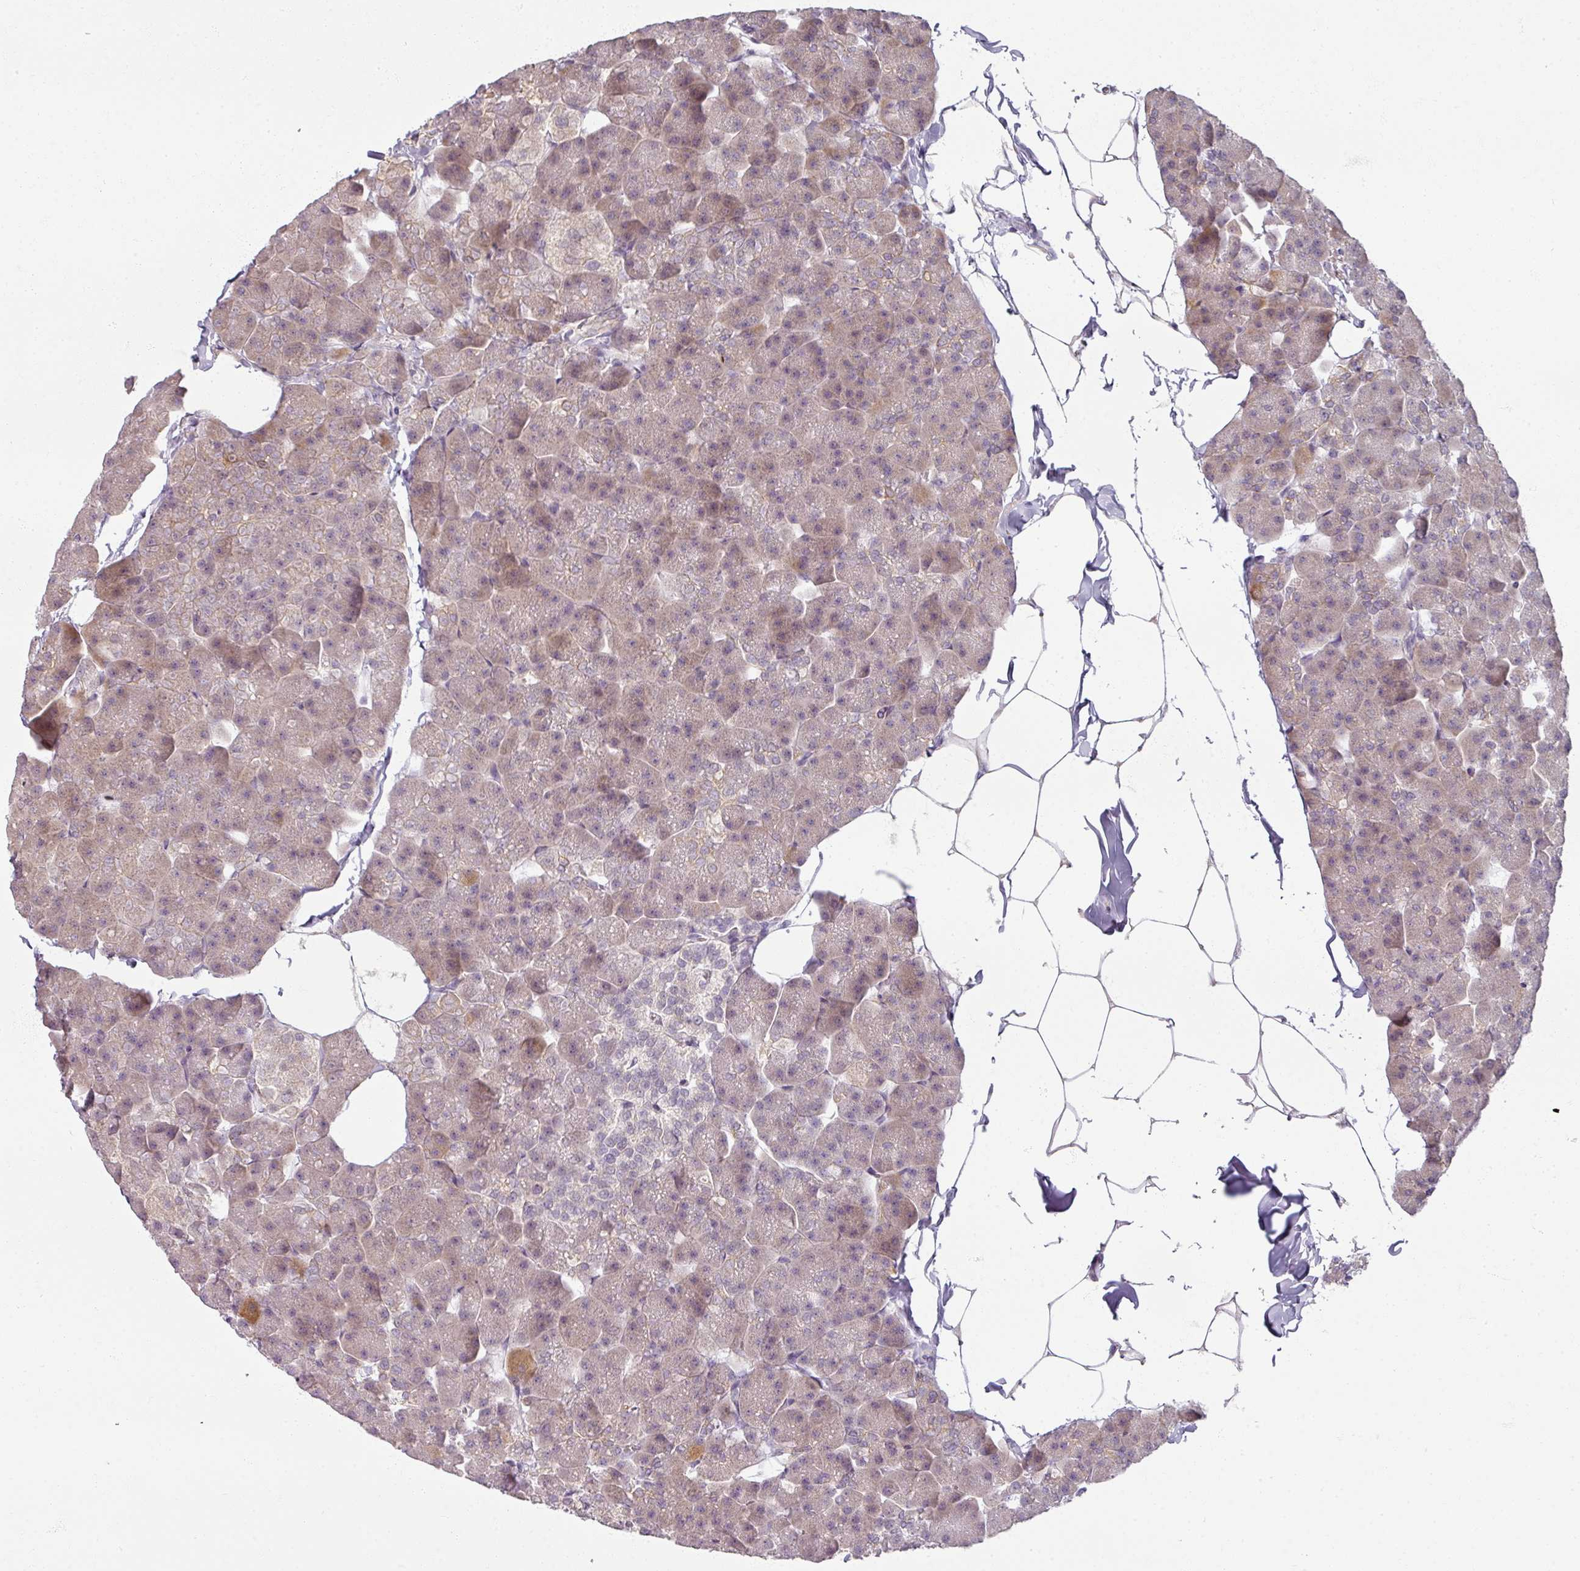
{"staining": {"intensity": "moderate", "quantity": "25%-75%", "location": "cytoplasmic/membranous"}, "tissue": "pancreas", "cell_type": "Exocrine glandular cells", "image_type": "normal", "snomed": [{"axis": "morphology", "description": "Normal tissue, NOS"}, {"axis": "topography", "description": "Pancreas"}], "caption": "Immunohistochemistry (IHC) staining of normal pancreas, which shows medium levels of moderate cytoplasmic/membranous positivity in about 25%-75% of exocrine glandular cells indicating moderate cytoplasmic/membranous protein positivity. The staining was performed using DAB (3,3'-diaminobenzidine) (brown) for protein detection and nuclei were counterstained in hematoxylin (blue).", "gene": "MYMK", "patient": {"sex": "male", "age": 35}}